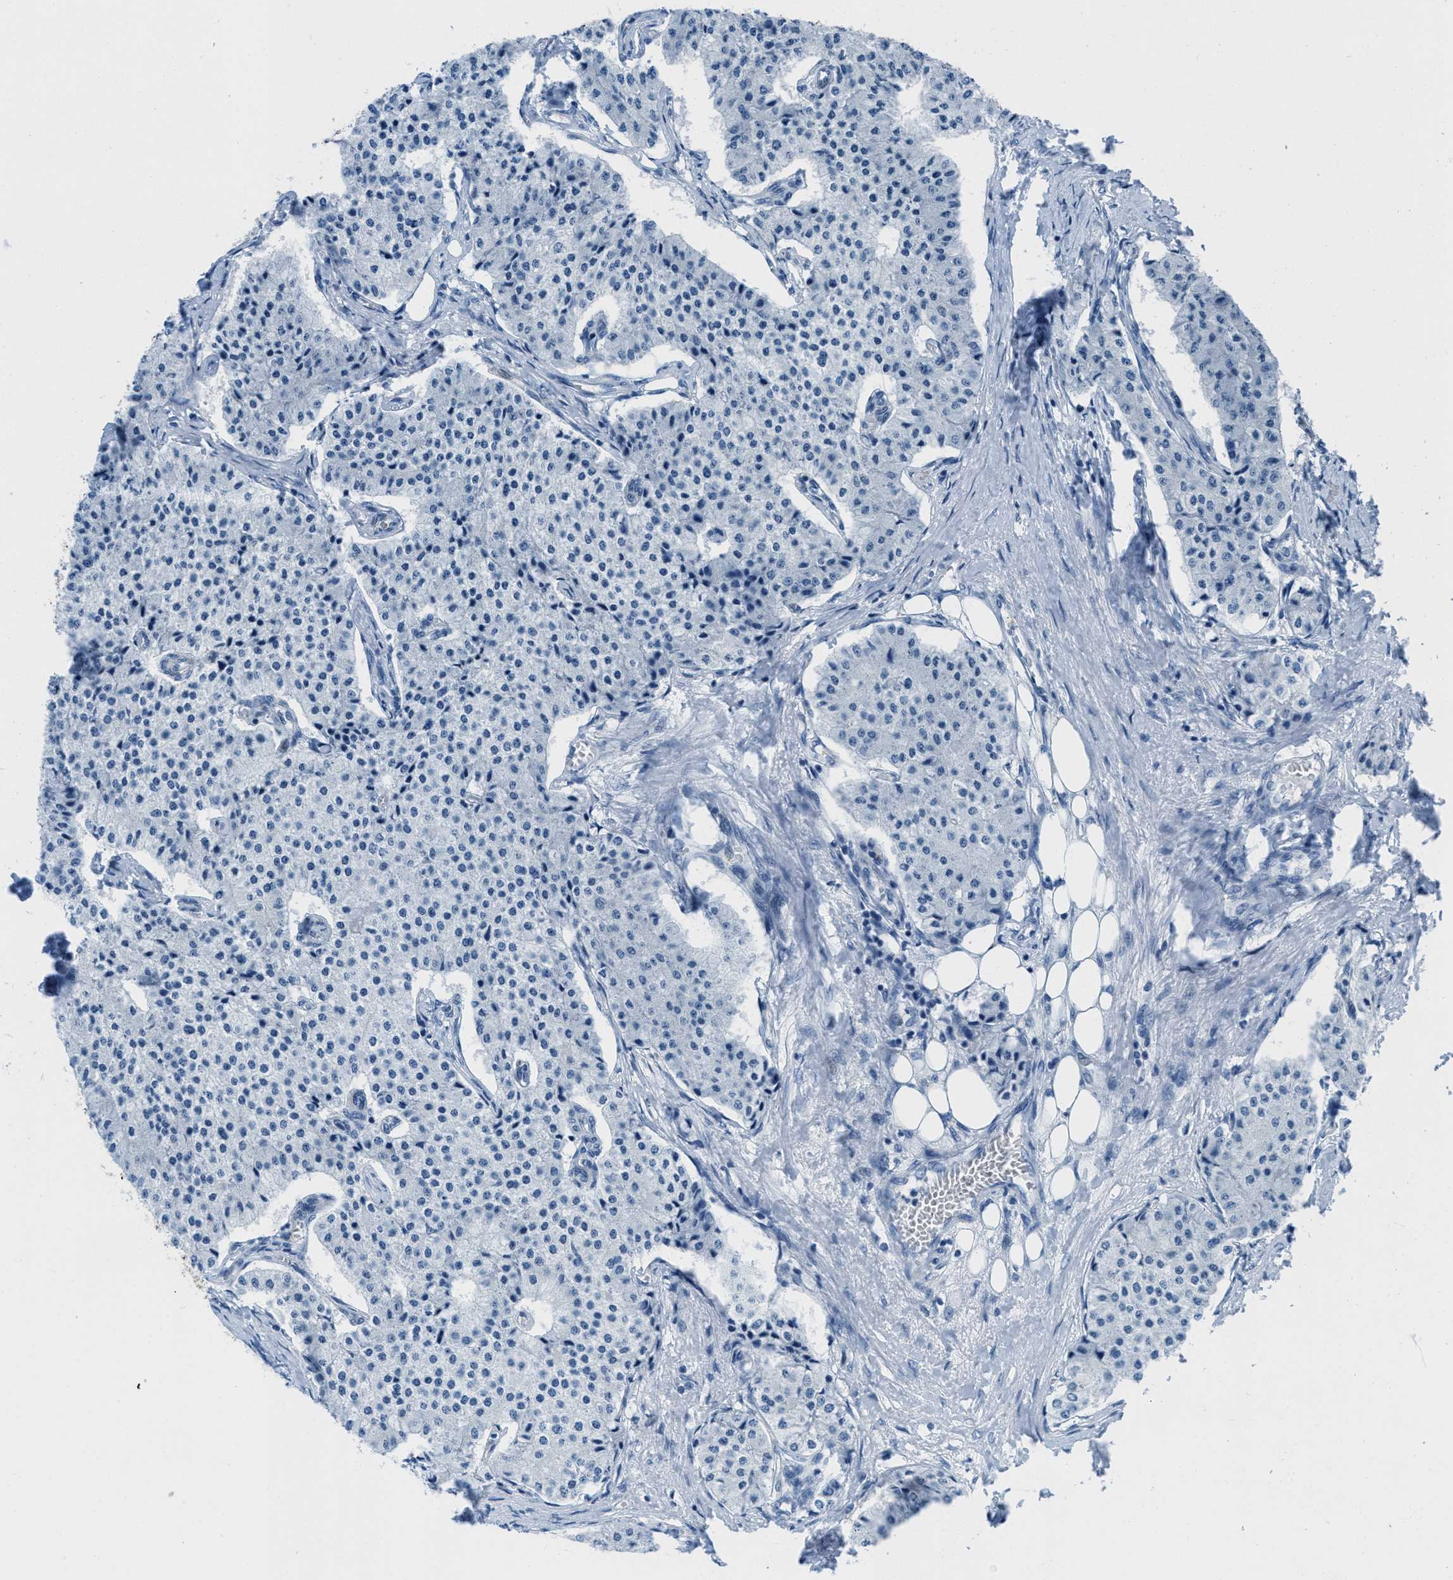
{"staining": {"intensity": "negative", "quantity": "none", "location": "none"}, "tissue": "carcinoid", "cell_type": "Tumor cells", "image_type": "cancer", "snomed": [{"axis": "morphology", "description": "Carcinoid, malignant, NOS"}, {"axis": "topography", "description": "Colon"}], "caption": "Malignant carcinoid was stained to show a protein in brown. There is no significant staining in tumor cells. The staining was performed using DAB to visualize the protein expression in brown, while the nuclei were stained in blue with hematoxylin (Magnification: 20x).", "gene": "MAPRE2", "patient": {"sex": "female", "age": 52}}